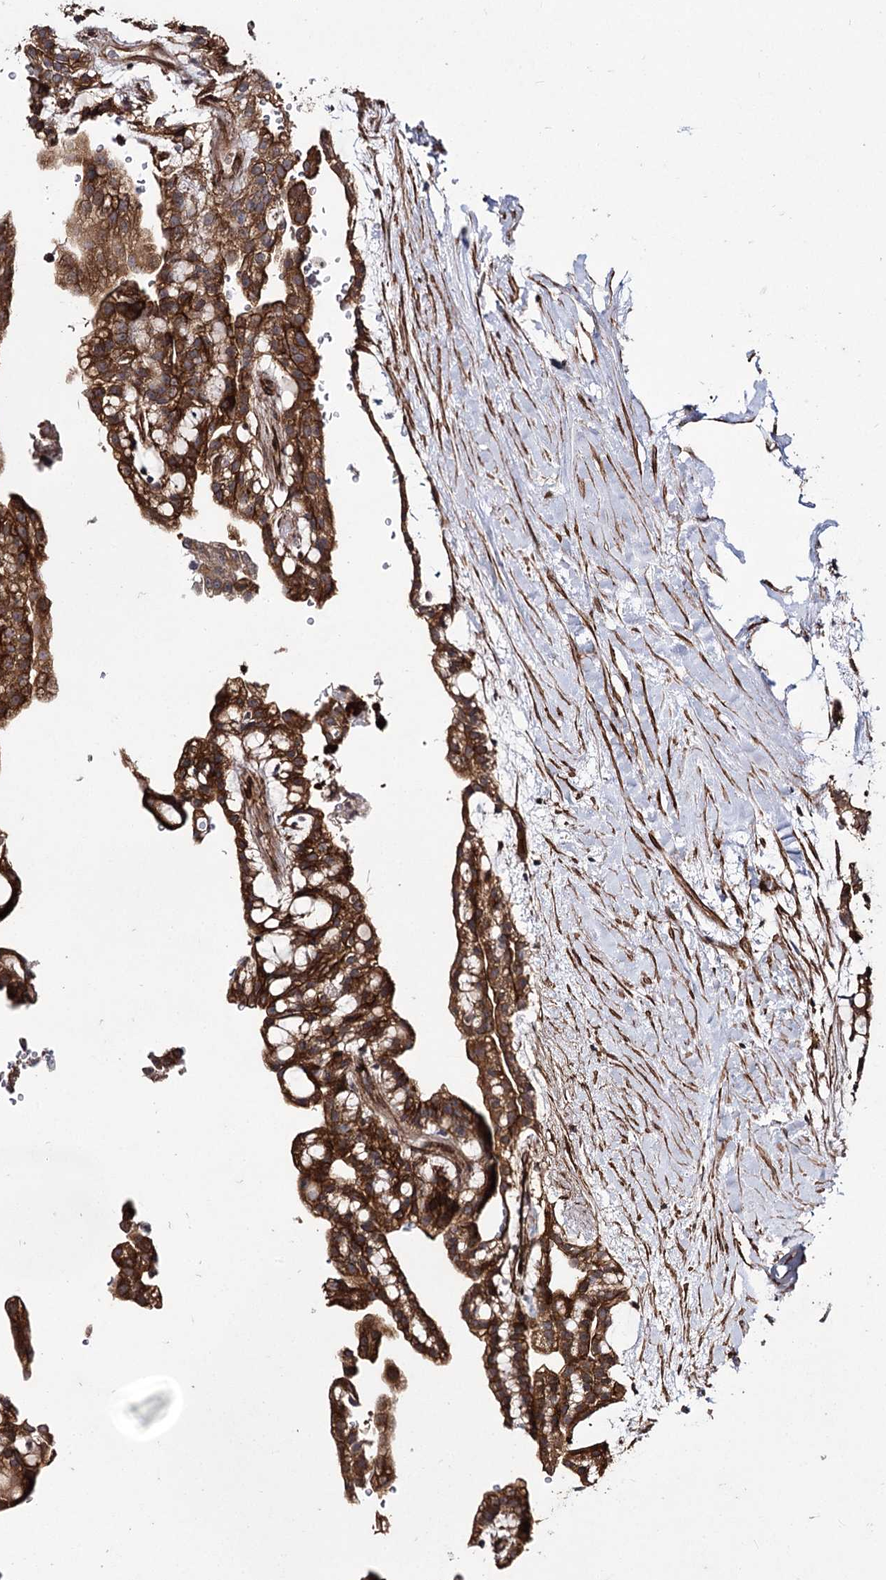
{"staining": {"intensity": "strong", "quantity": ">75%", "location": "cytoplasmic/membranous"}, "tissue": "renal cancer", "cell_type": "Tumor cells", "image_type": "cancer", "snomed": [{"axis": "morphology", "description": "Adenocarcinoma, NOS"}, {"axis": "topography", "description": "Kidney"}], "caption": "IHC (DAB (3,3'-diaminobenzidine)) staining of human adenocarcinoma (renal) displays strong cytoplasmic/membranous protein staining in approximately >75% of tumor cells.", "gene": "MYO1C", "patient": {"sex": "male", "age": 63}}